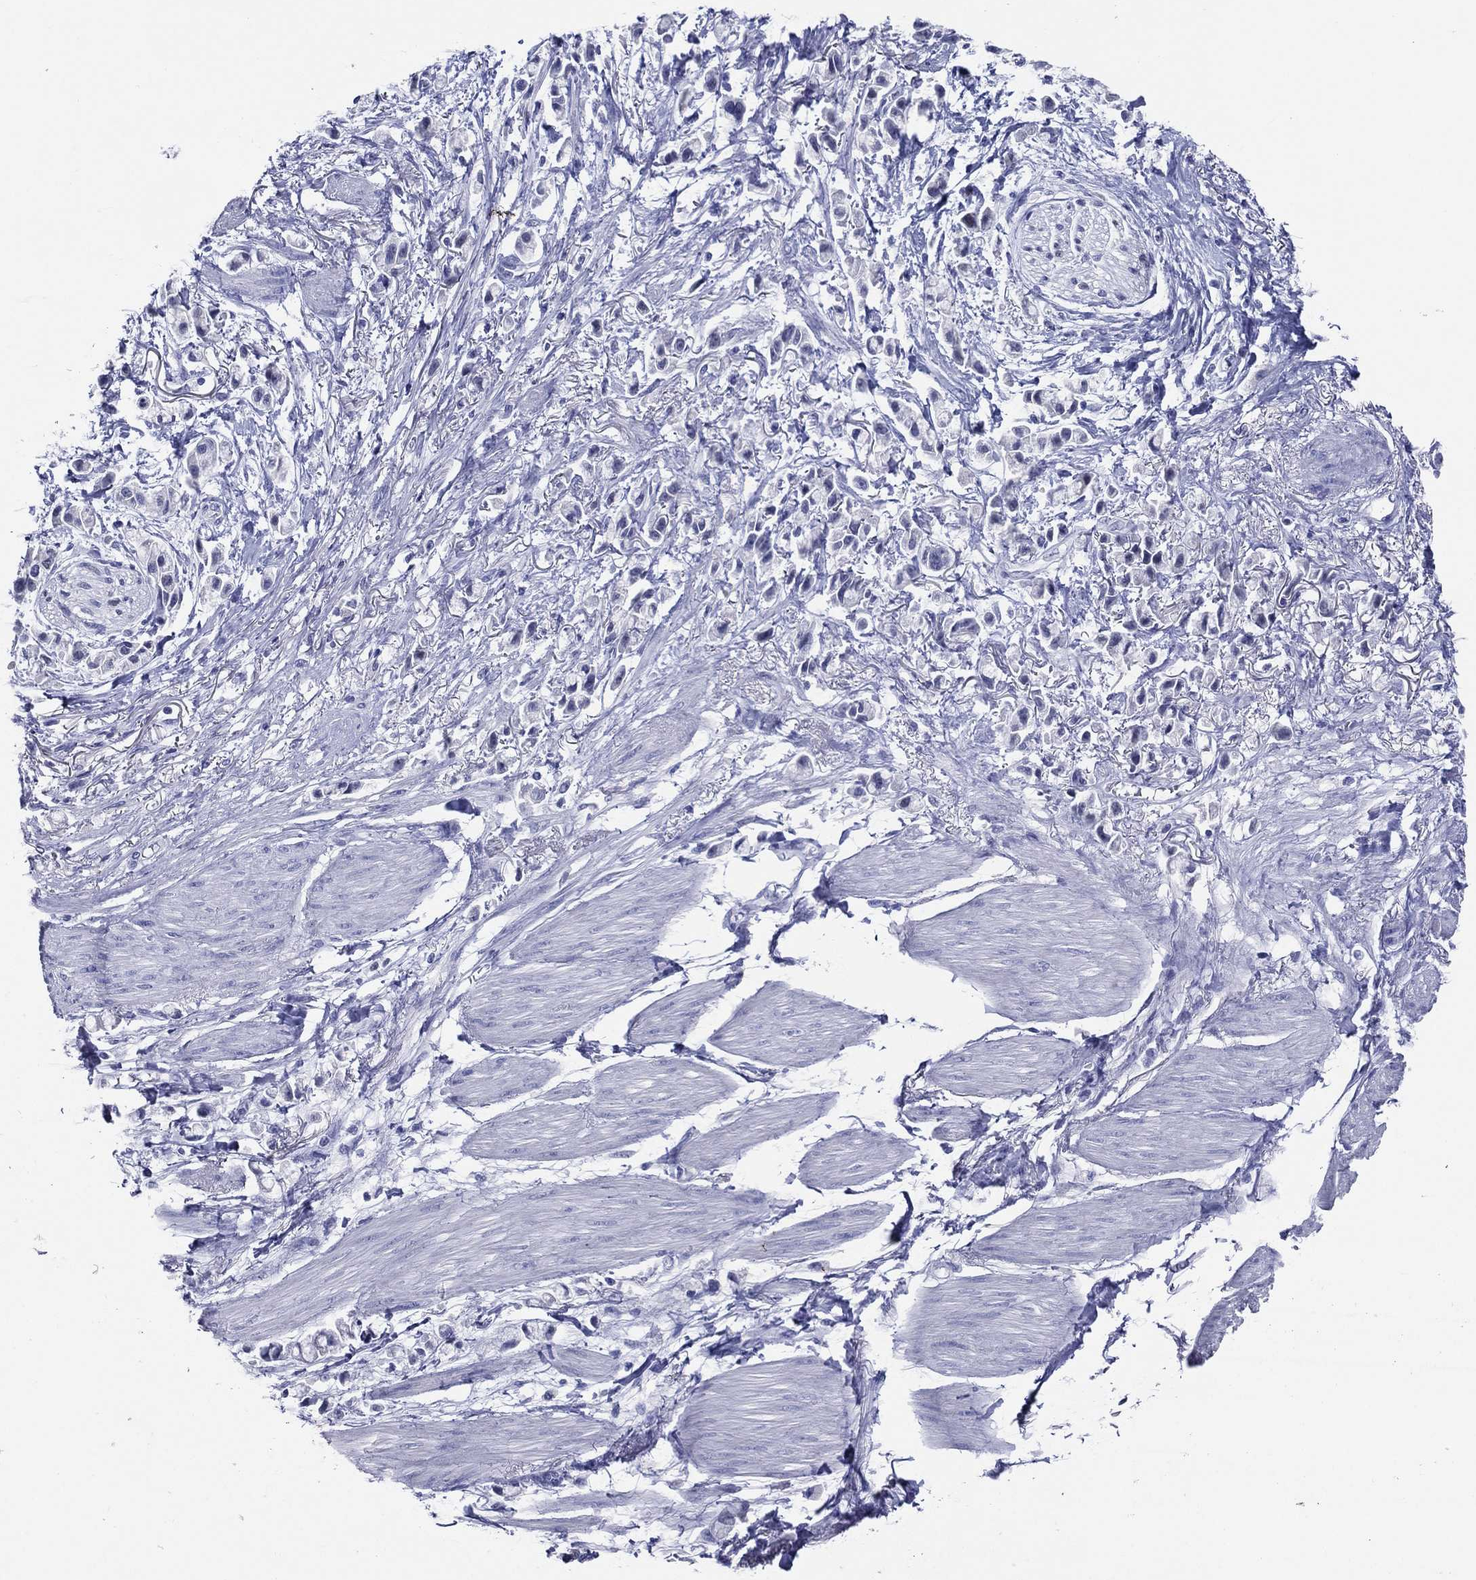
{"staining": {"intensity": "negative", "quantity": "none", "location": "none"}, "tissue": "stomach cancer", "cell_type": "Tumor cells", "image_type": "cancer", "snomed": [{"axis": "morphology", "description": "Adenocarcinoma, NOS"}, {"axis": "topography", "description": "Stomach"}], "caption": "Immunohistochemical staining of stomach cancer demonstrates no significant expression in tumor cells. Brightfield microscopy of immunohistochemistry (IHC) stained with DAB (3,3'-diaminobenzidine) (brown) and hematoxylin (blue), captured at high magnification.", "gene": "TFAP2A", "patient": {"sex": "female", "age": 81}}